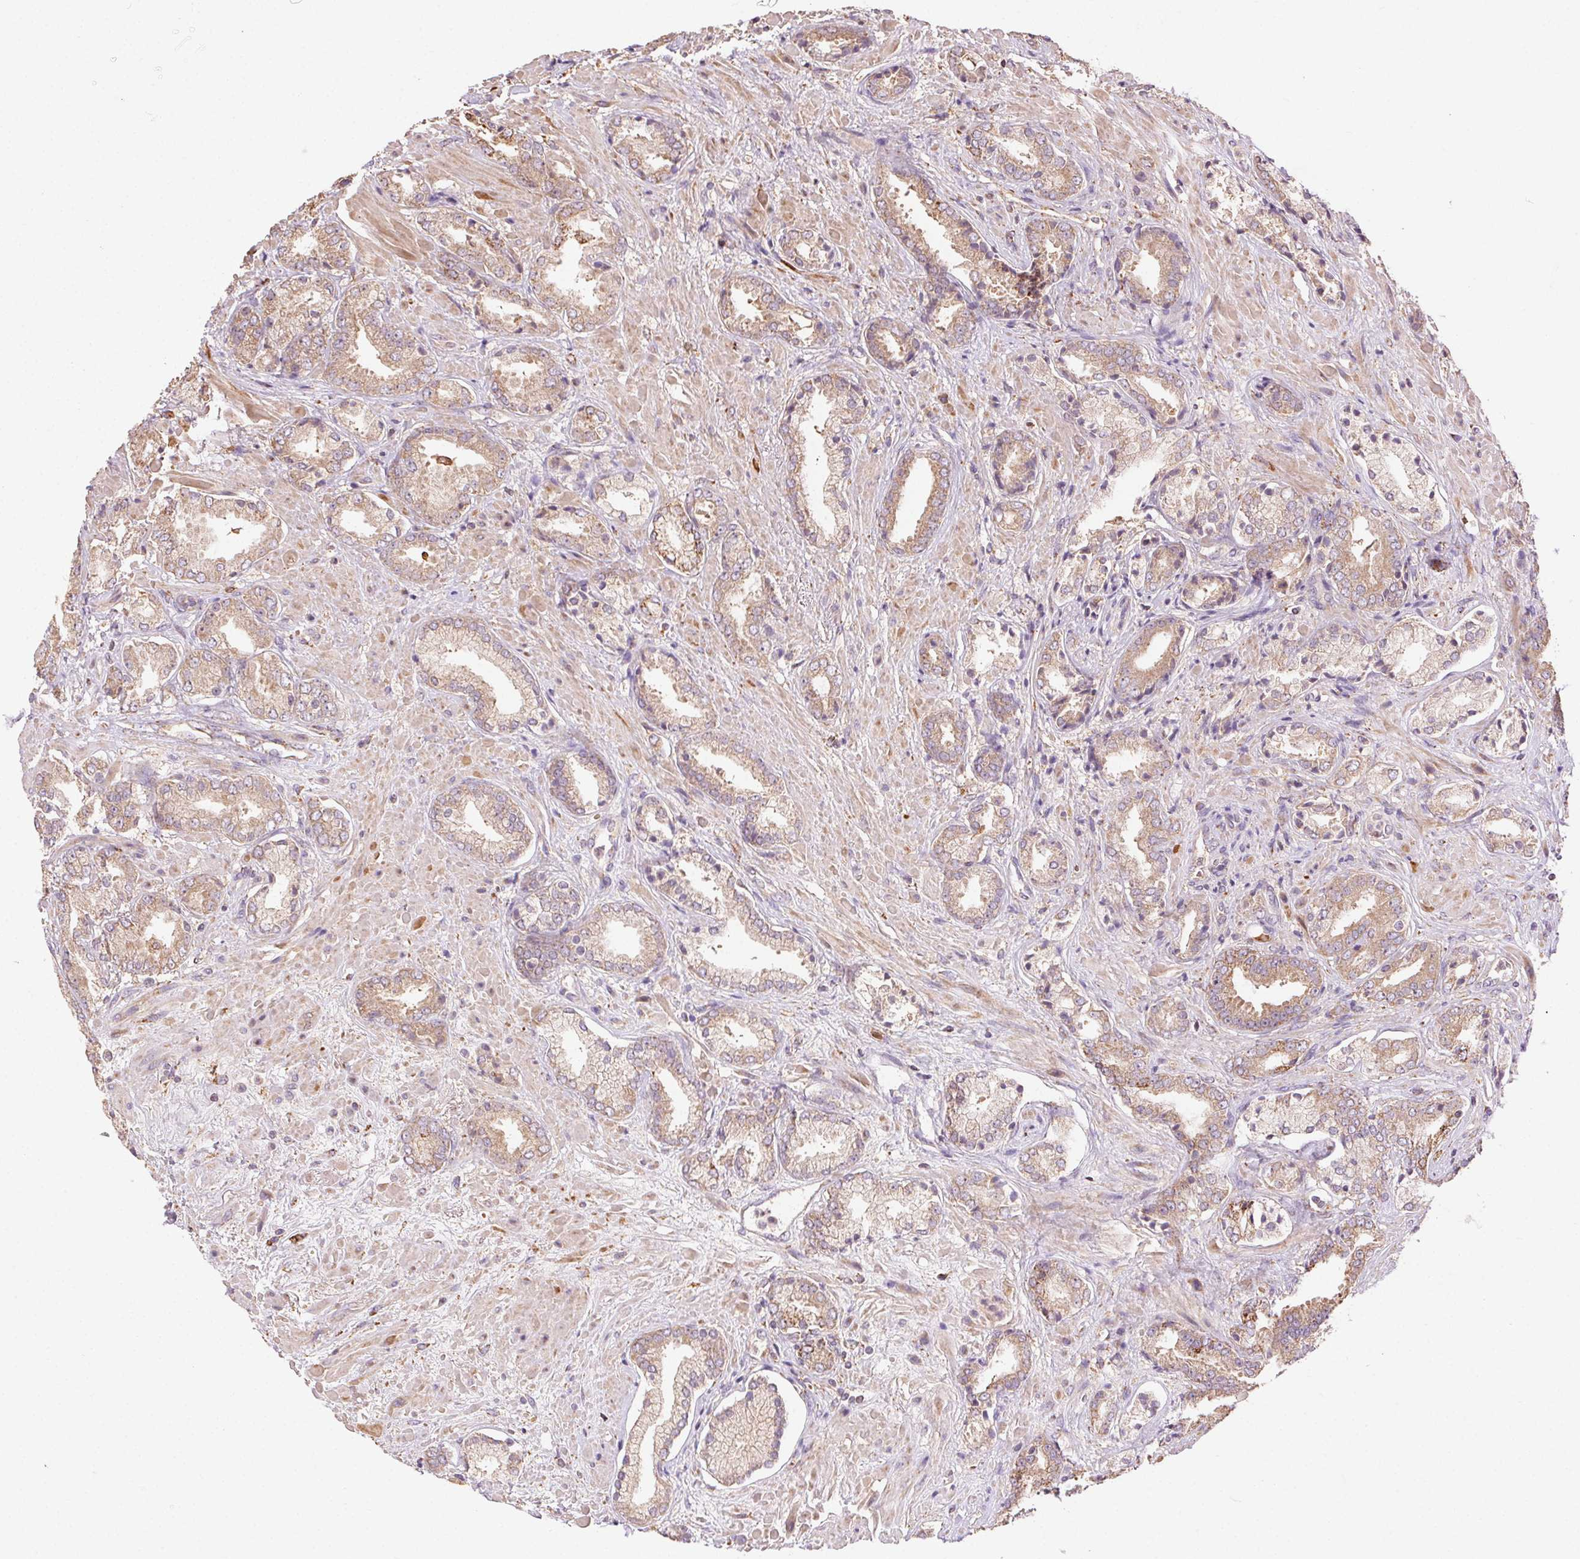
{"staining": {"intensity": "weak", "quantity": ">75%", "location": "cytoplasmic/membranous"}, "tissue": "prostate cancer", "cell_type": "Tumor cells", "image_type": "cancer", "snomed": [{"axis": "morphology", "description": "Adenocarcinoma, High grade"}, {"axis": "topography", "description": "Prostate"}], "caption": "A photomicrograph of high-grade adenocarcinoma (prostate) stained for a protein displays weak cytoplasmic/membranous brown staining in tumor cells.", "gene": "FNBP1L", "patient": {"sex": "male", "age": 56}}